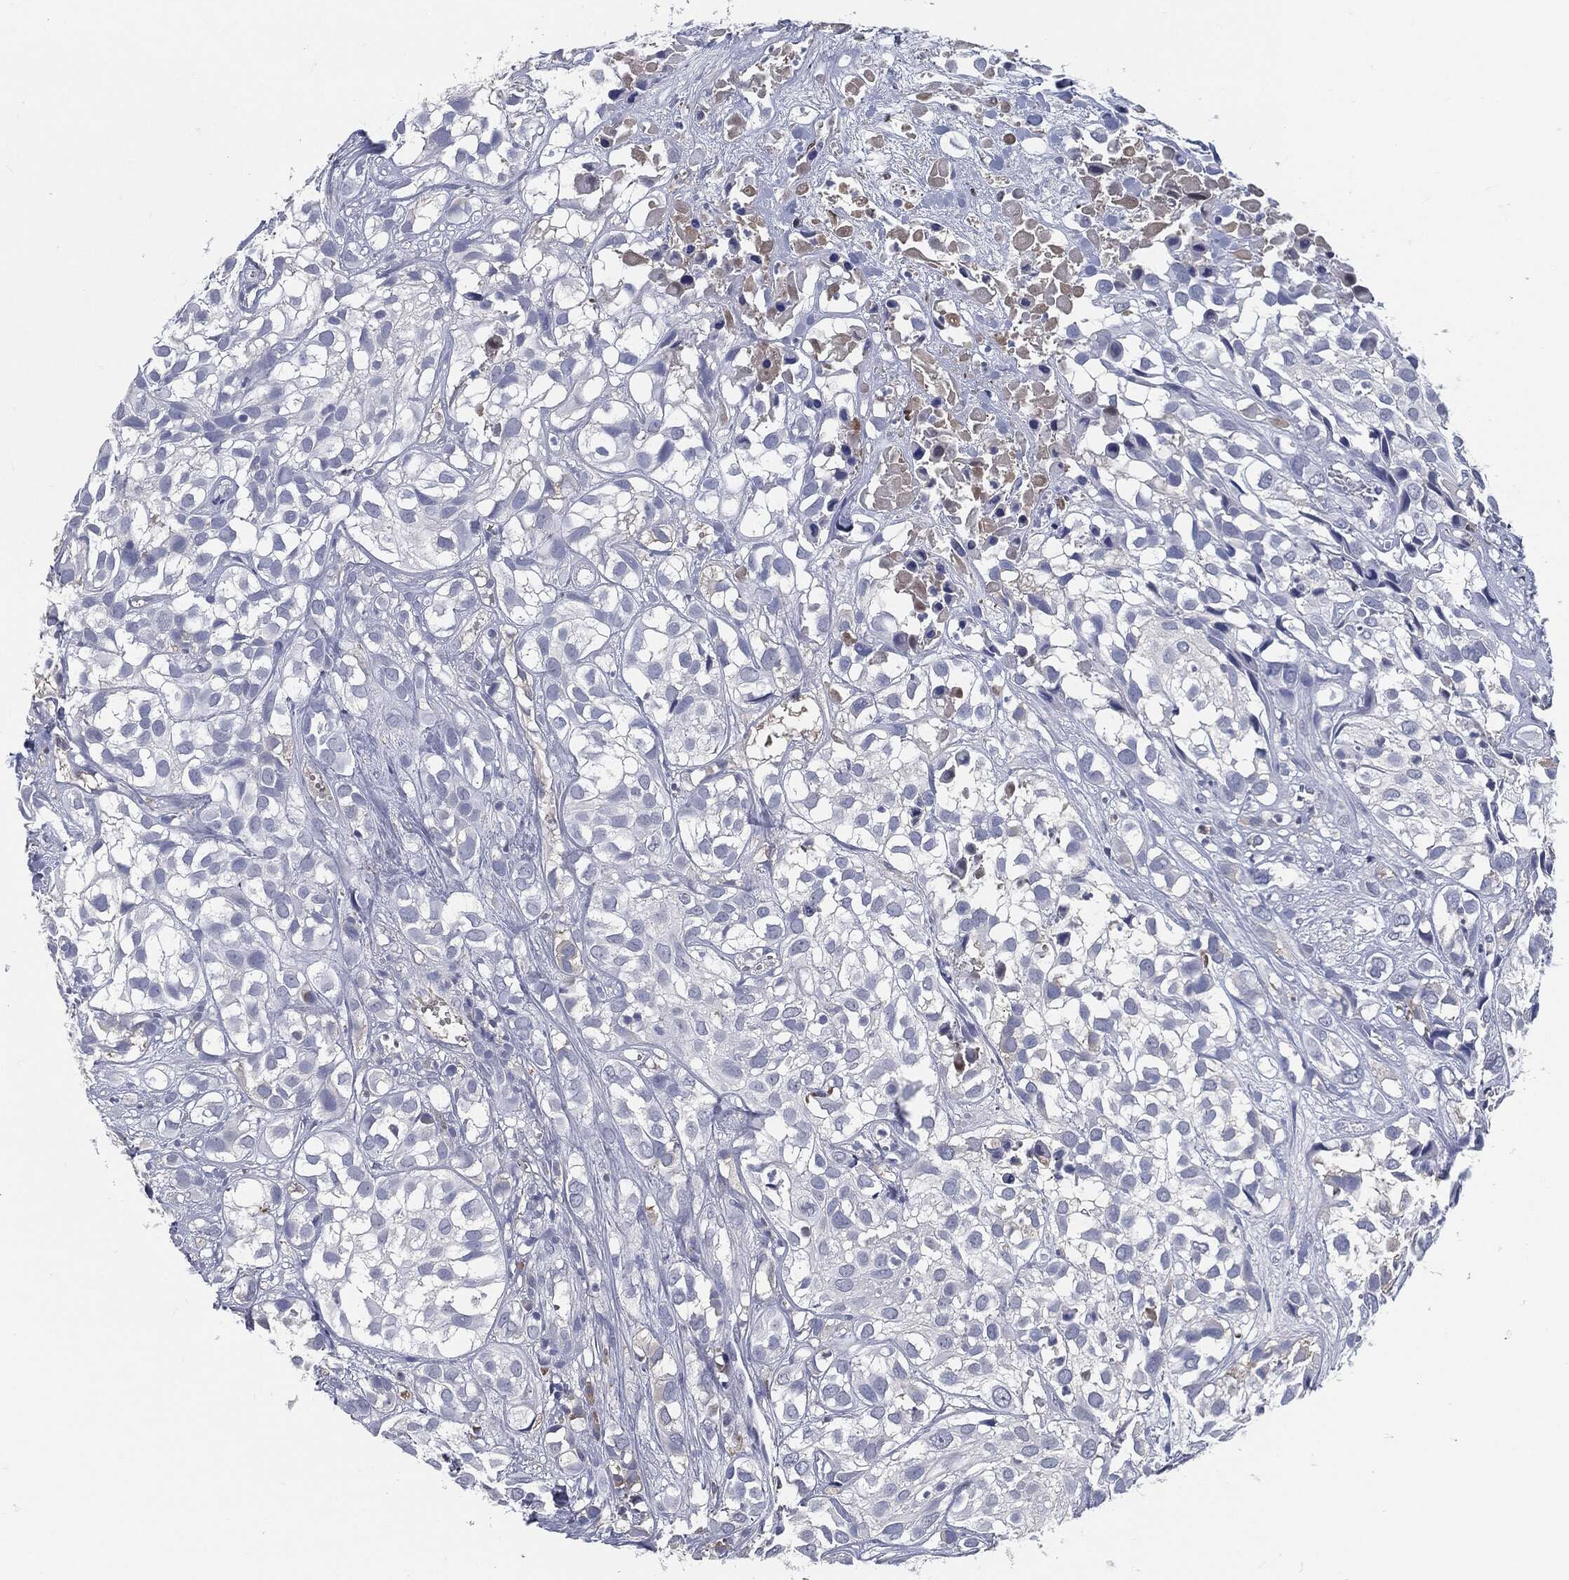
{"staining": {"intensity": "negative", "quantity": "none", "location": "none"}, "tissue": "urothelial cancer", "cell_type": "Tumor cells", "image_type": "cancer", "snomed": [{"axis": "morphology", "description": "Urothelial carcinoma, High grade"}, {"axis": "topography", "description": "Urinary bladder"}], "caption": "An immunohistochemistry micrograph of high-grade urothelial carcinoma is shown. There is no staining in tumor cells of high-grade urothelial carcinoma. Brightfield microscopy of IHC stained with DAB (brown) and hematoxylin (blue), captured at high magnification.", "gene": "MST1", "patient": {"sex": "male", "age": 56}}